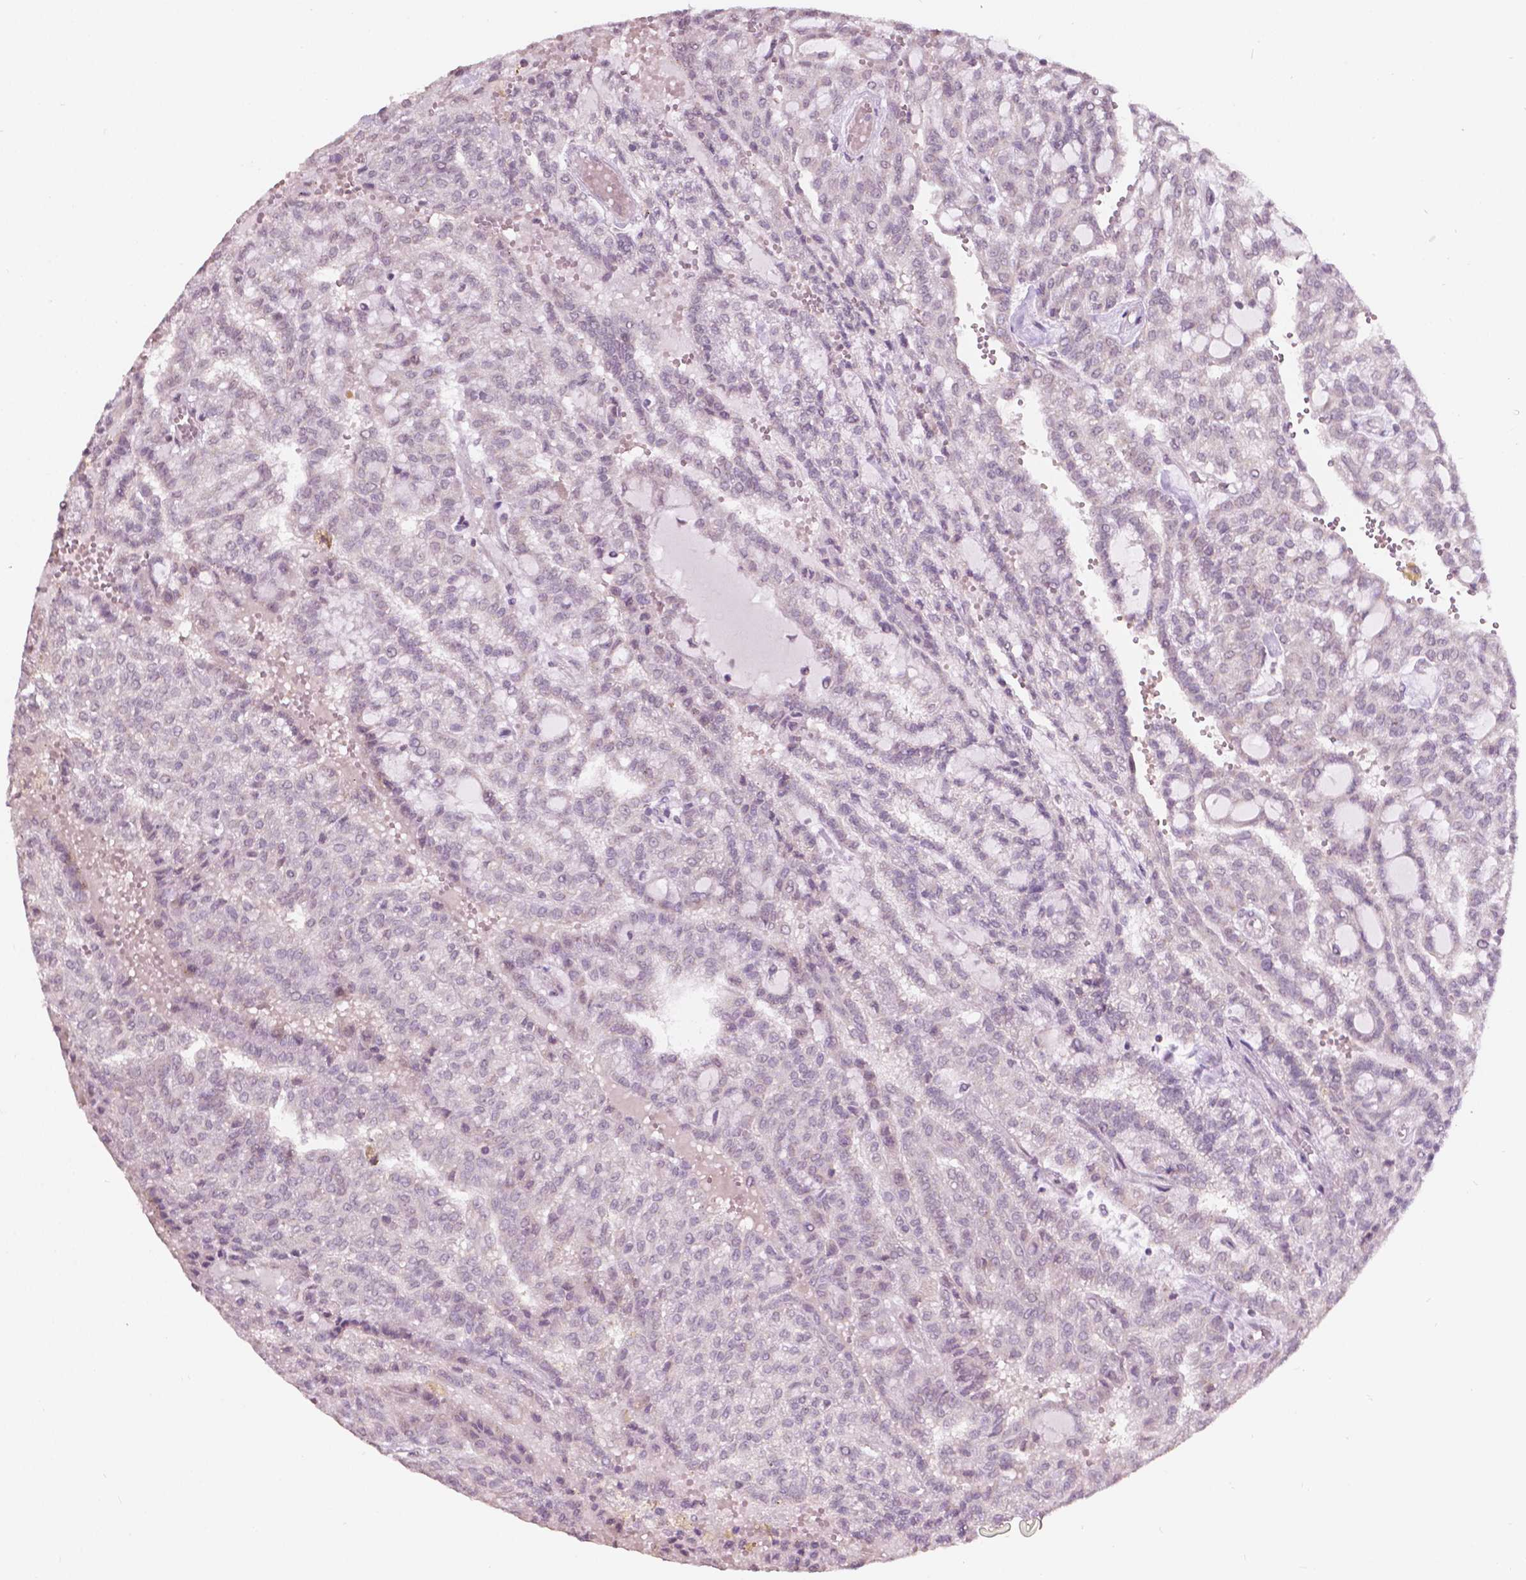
{"staining": {"intensity": "negative", "quantity": "none", "location": "none"}, "tissue": "renal cancer", "cell_type": "Tumor cells", "image_type": "cancer", "snomed": [{"axis": "morphology", "description": "Adenocarcinoma, NOS"}, {"axis": "topography", "description": "Kidney"}], "caption": "Adenocarcinoma (renal) was stained to show a protein in brown. There is no significant positivity in tumor cells. Brightfield microscopy of IHC stained with DAB (3,3'-diaminobenzidine) (brown) and hematoxylin (blue), captured at high magnification.", "gene": "NOS1AP", "patient": {"sex": "male", "age": 63}}